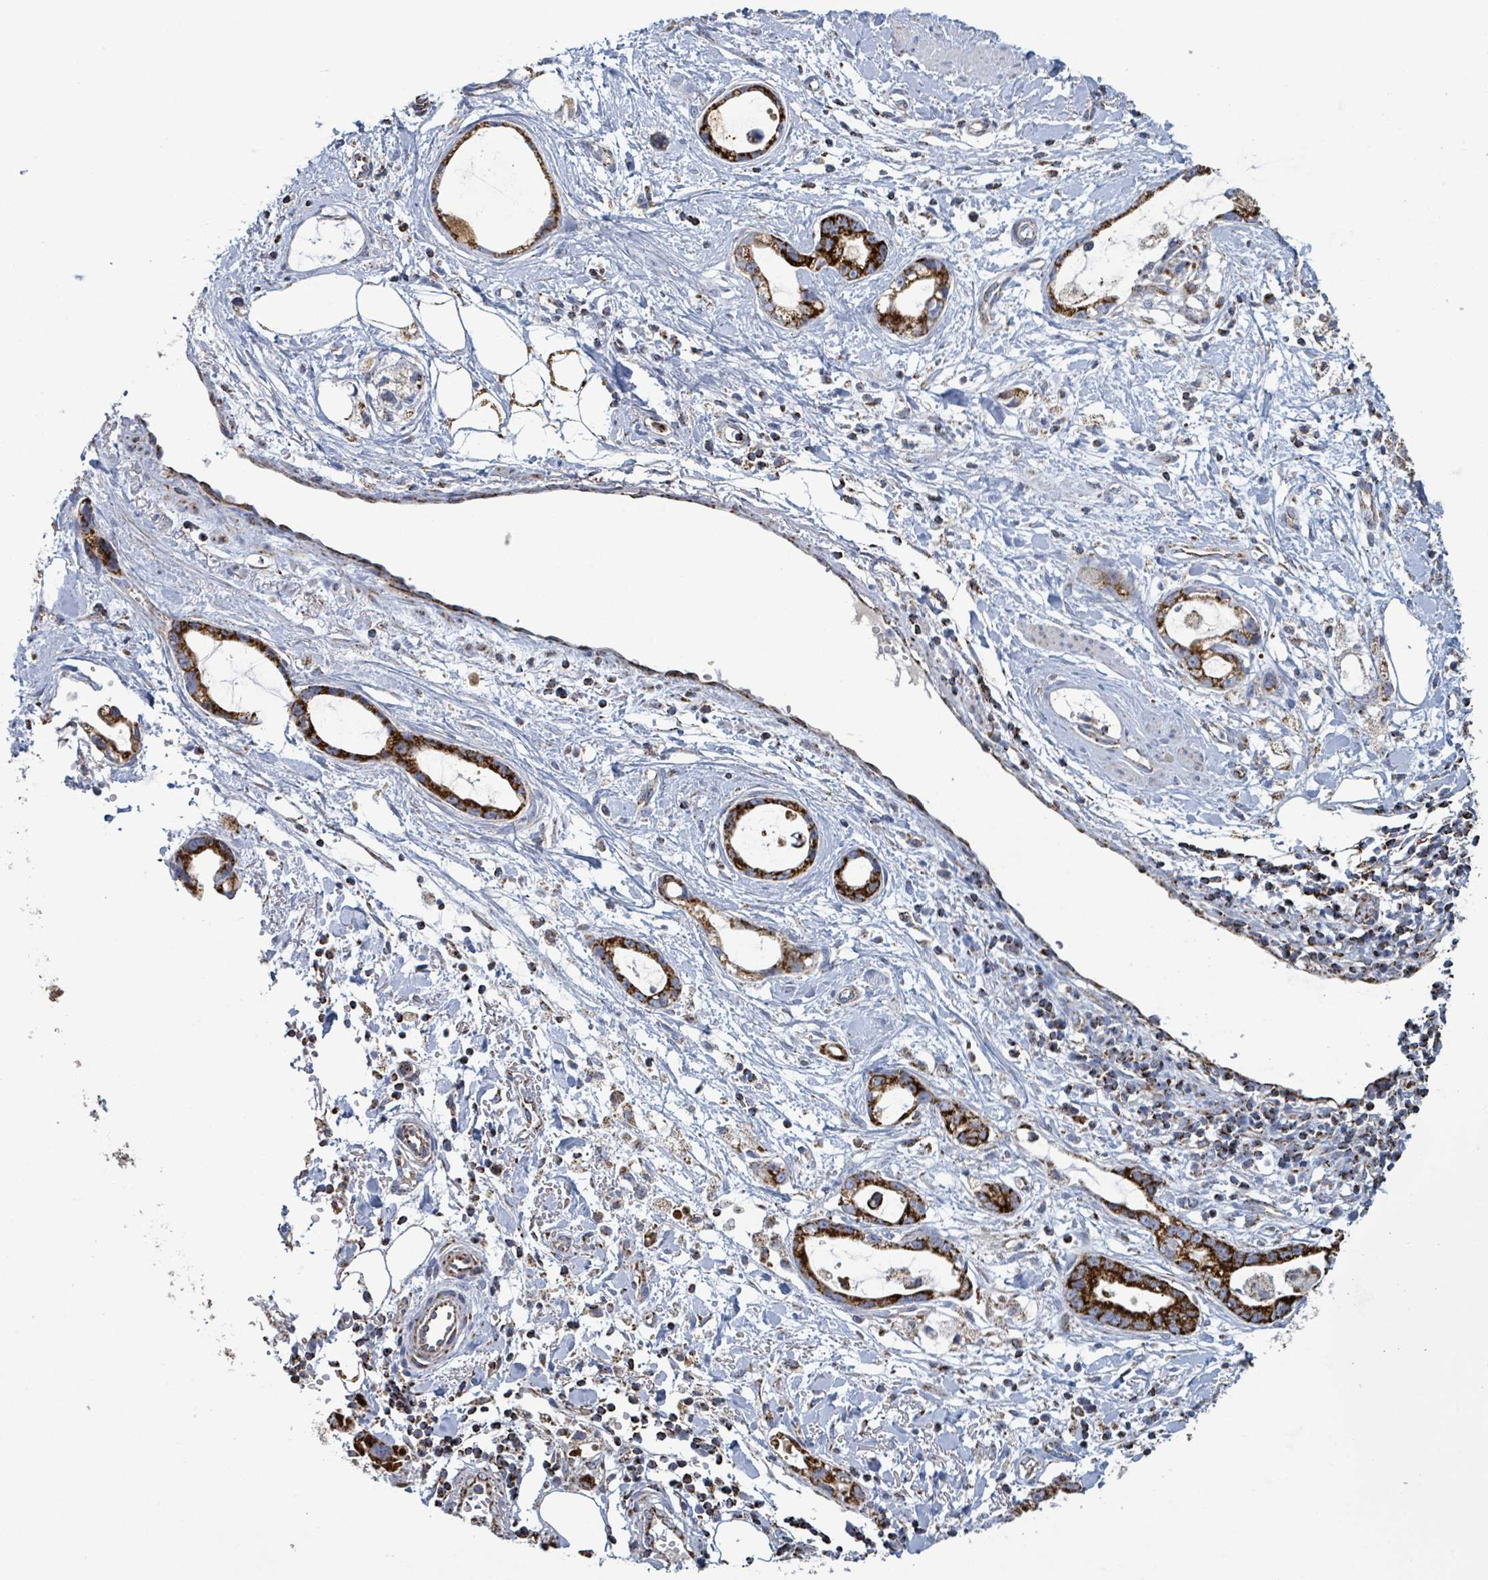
{"staining": {"intensity": "strong", "quantity": ">75%", "location": "cytoplasmic/membranous"}, "tissue": "stomach cancer", "cell_type": "Tumor cells", "image_type": "cancer", "snomed": [{"axis": "morphology", "description": "Adenocarcinoma, NOS"}, {"axis": "topography", "description": "Stomach"}], "caption": "The image displays a brown stain indicating the presence of a protein in the cytoplasmic/membranous of tumor cells in adenocarcinoma (stomach). (DAB (3,3'-diaminobenzidine) IHC, brown staining for protein, blue staining for nuclei).", "gene": "SUCLG2", "patient": {"sex": "male", "age": 55}}